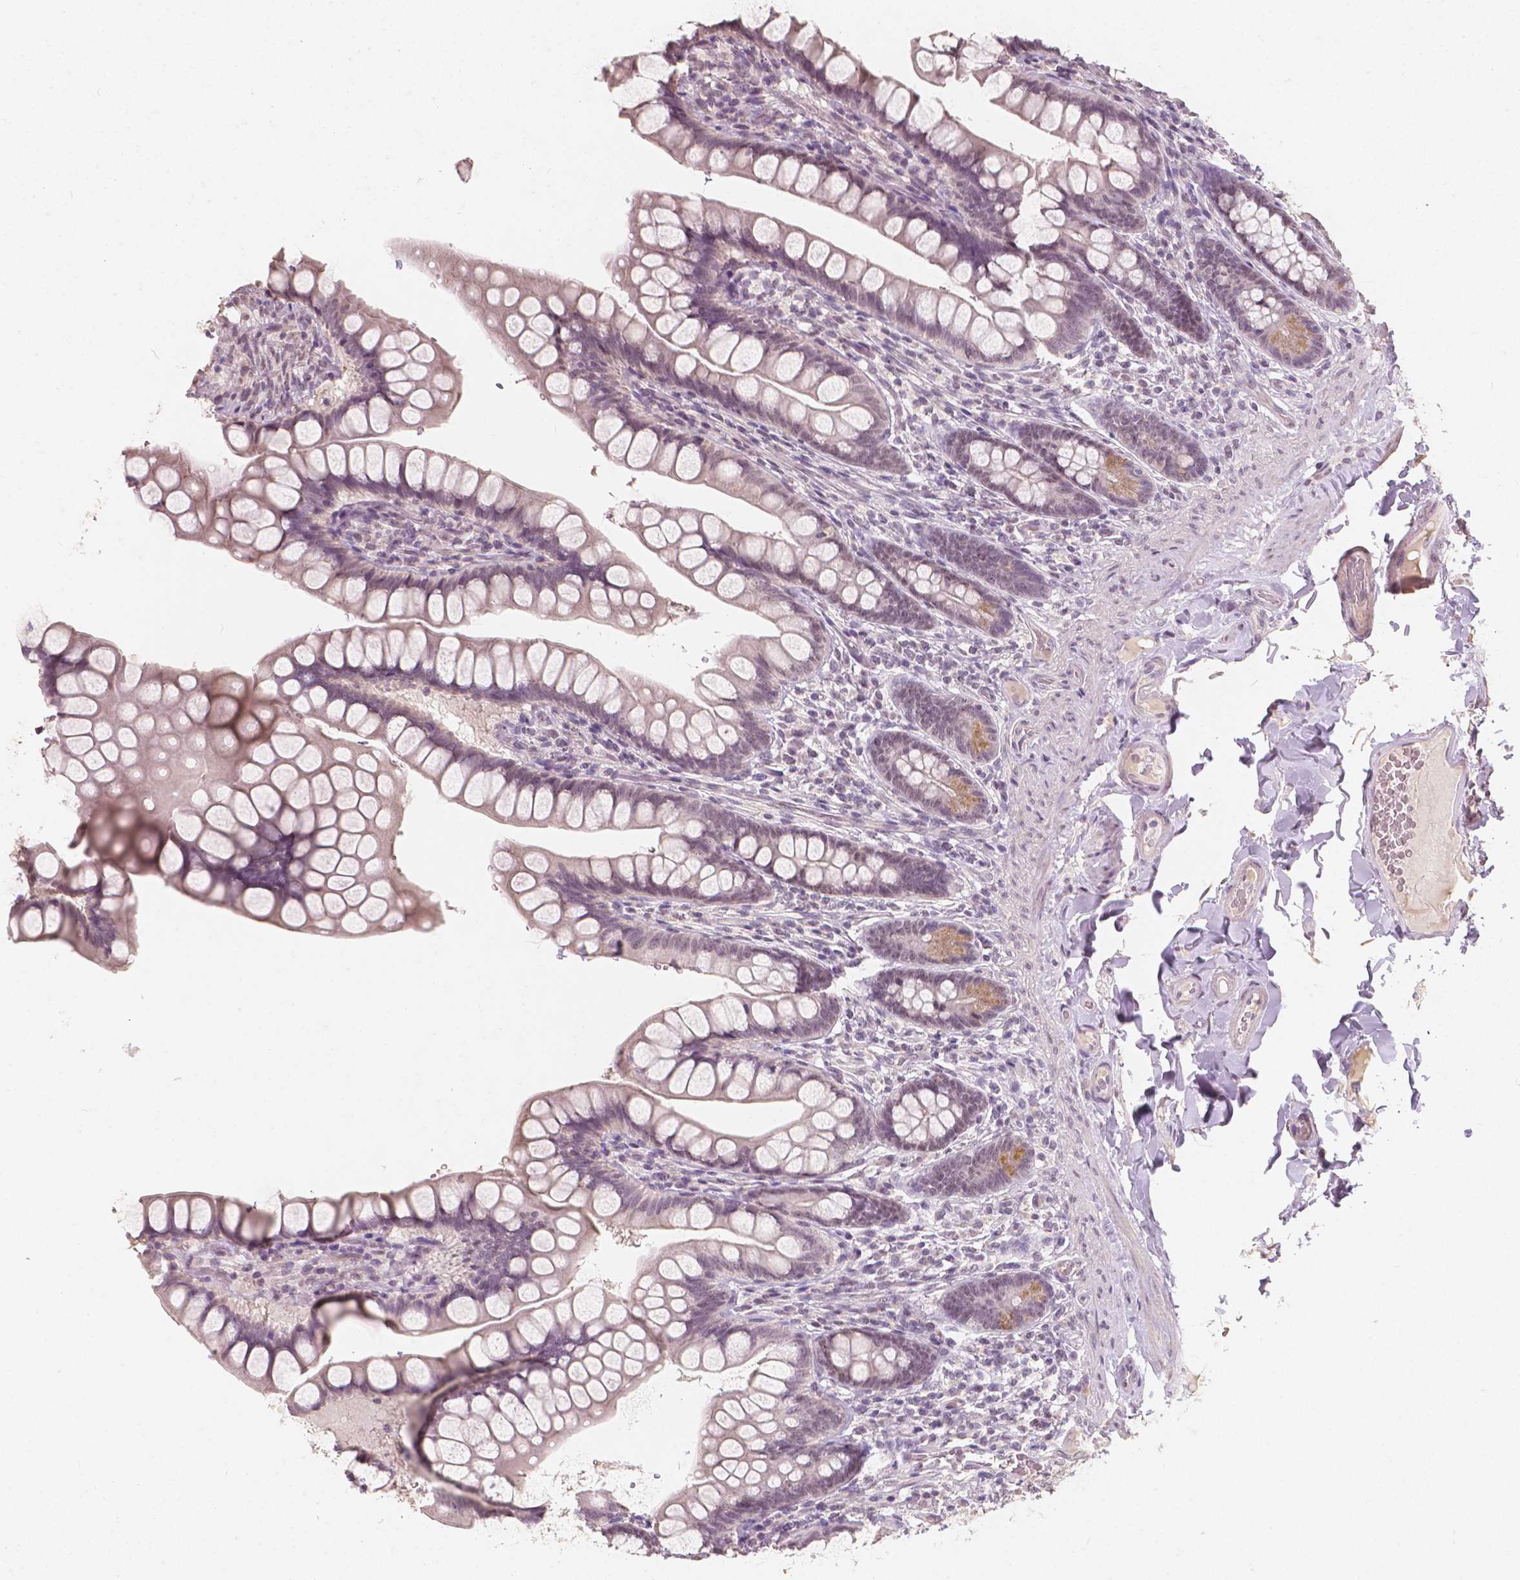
{"staining": {"intensity": "moderate", "quantity": "<25%", "location": "cytoplasmic/membranous"}, "tissue": "small intestine", "cell_type": "Glandular cells", "image_type": "normal", "snomed": [{"axis": "morphology", "description": "Normal tissue, NOS"}, {"axis": "topography", "description": "Small intestine"}], "caption": "A low amount of moderate cytoplasmic/membranous positivity is seen in approximately <25% of glandular cells in normal small intestine.", "gene": "NOLC1", "patient": {"sex": "male", "age": 70}}